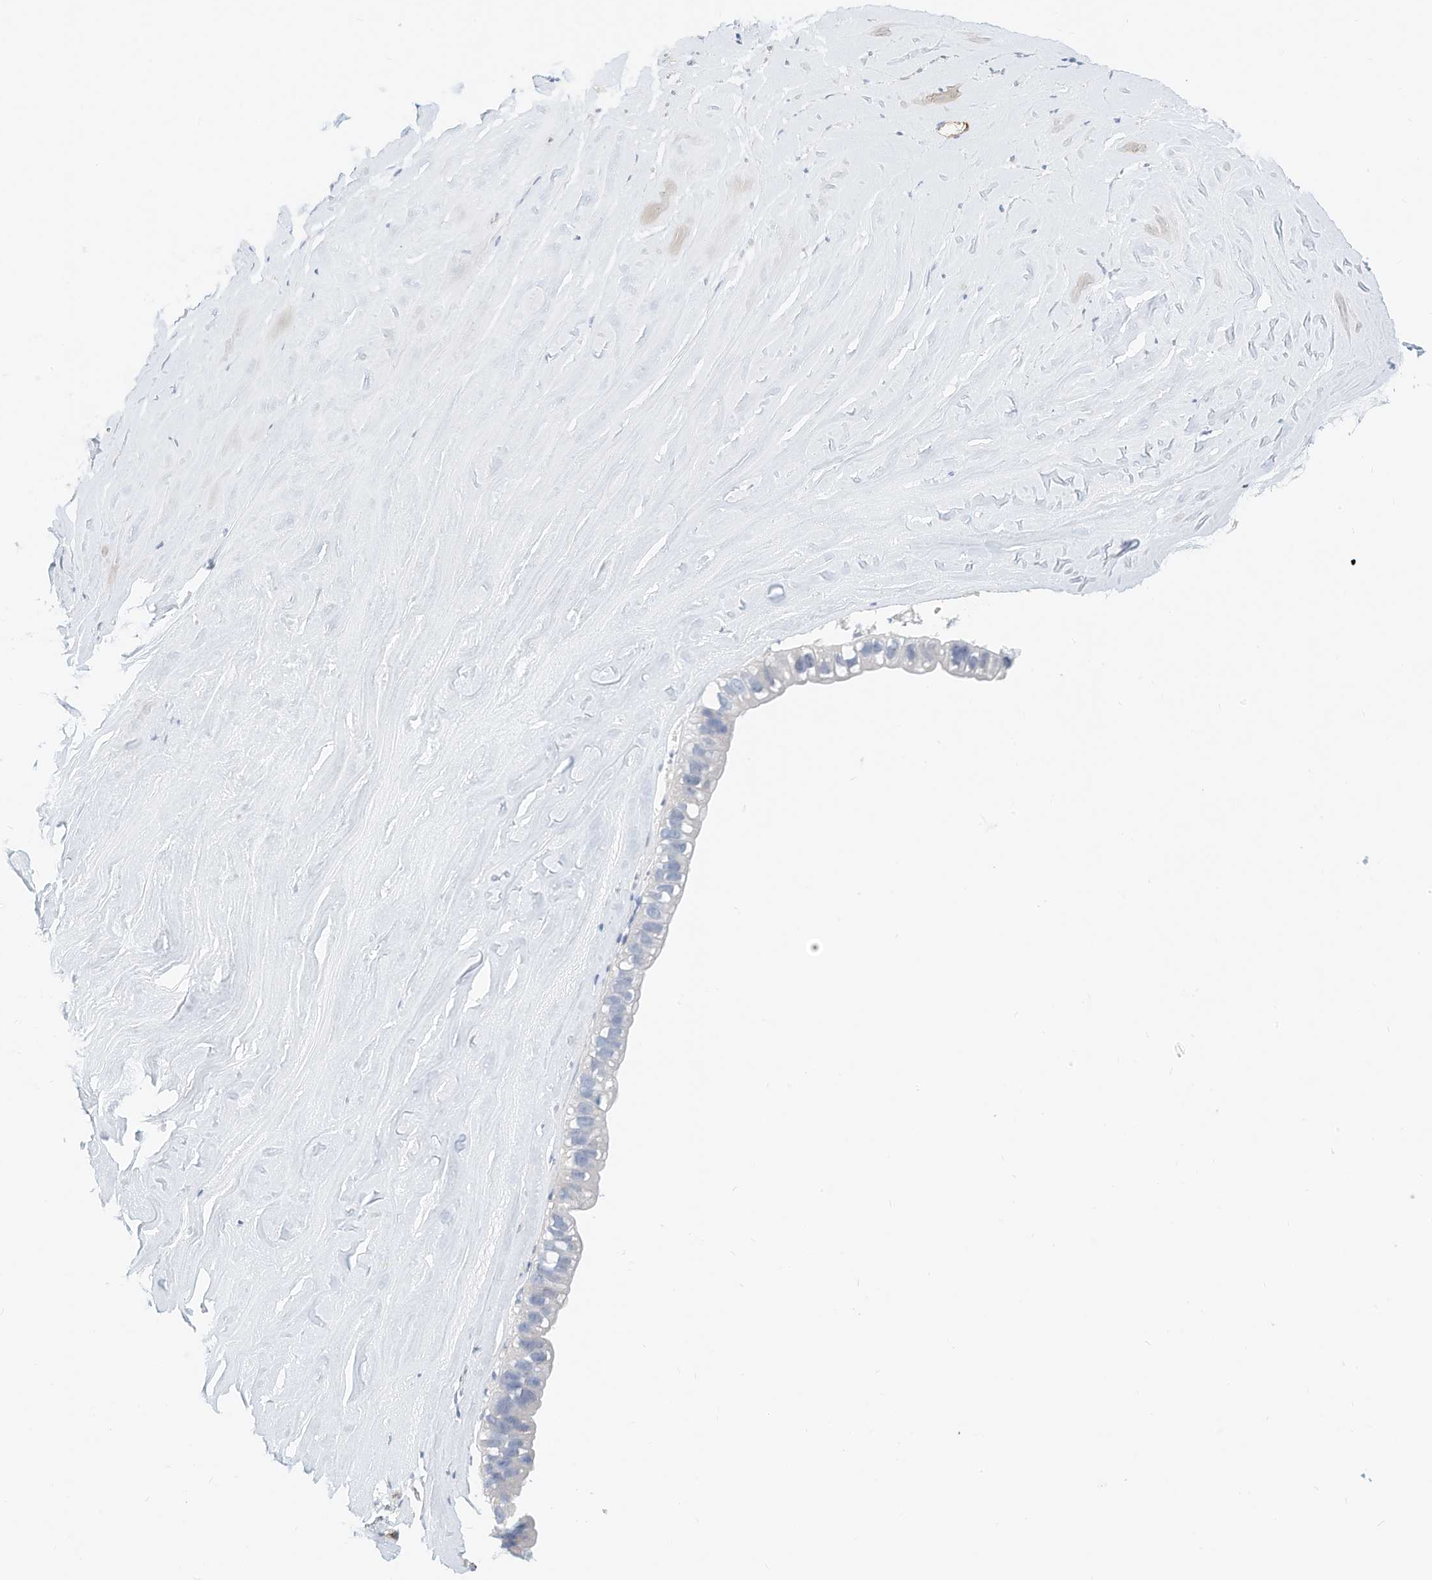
{"staining": {"intensity": "negative", "quantity": "none", "location": "none"}, "tissue": "ovarian cancer", "cell_type": "Tumor cells", "image_type": "cancer", "snomed": [{"axis": "morphology", "description": "Cystadenocarcinoma, mucinous, NOS"}, {"axis": "topography", "description": "Ovary"}], "caption": "High power microscopy micrograph of an immunohistochemistry photomicrograph of mucinous cystadenocarcinoma (ovarian), revealing no significant staining in tumor cells. The staining is performed using DAB brown chromogen with nuclei counter-stained in using hematoxylin.", "gene": "ARHGAP28", "patient": {"sex": "female", "age": 61}}